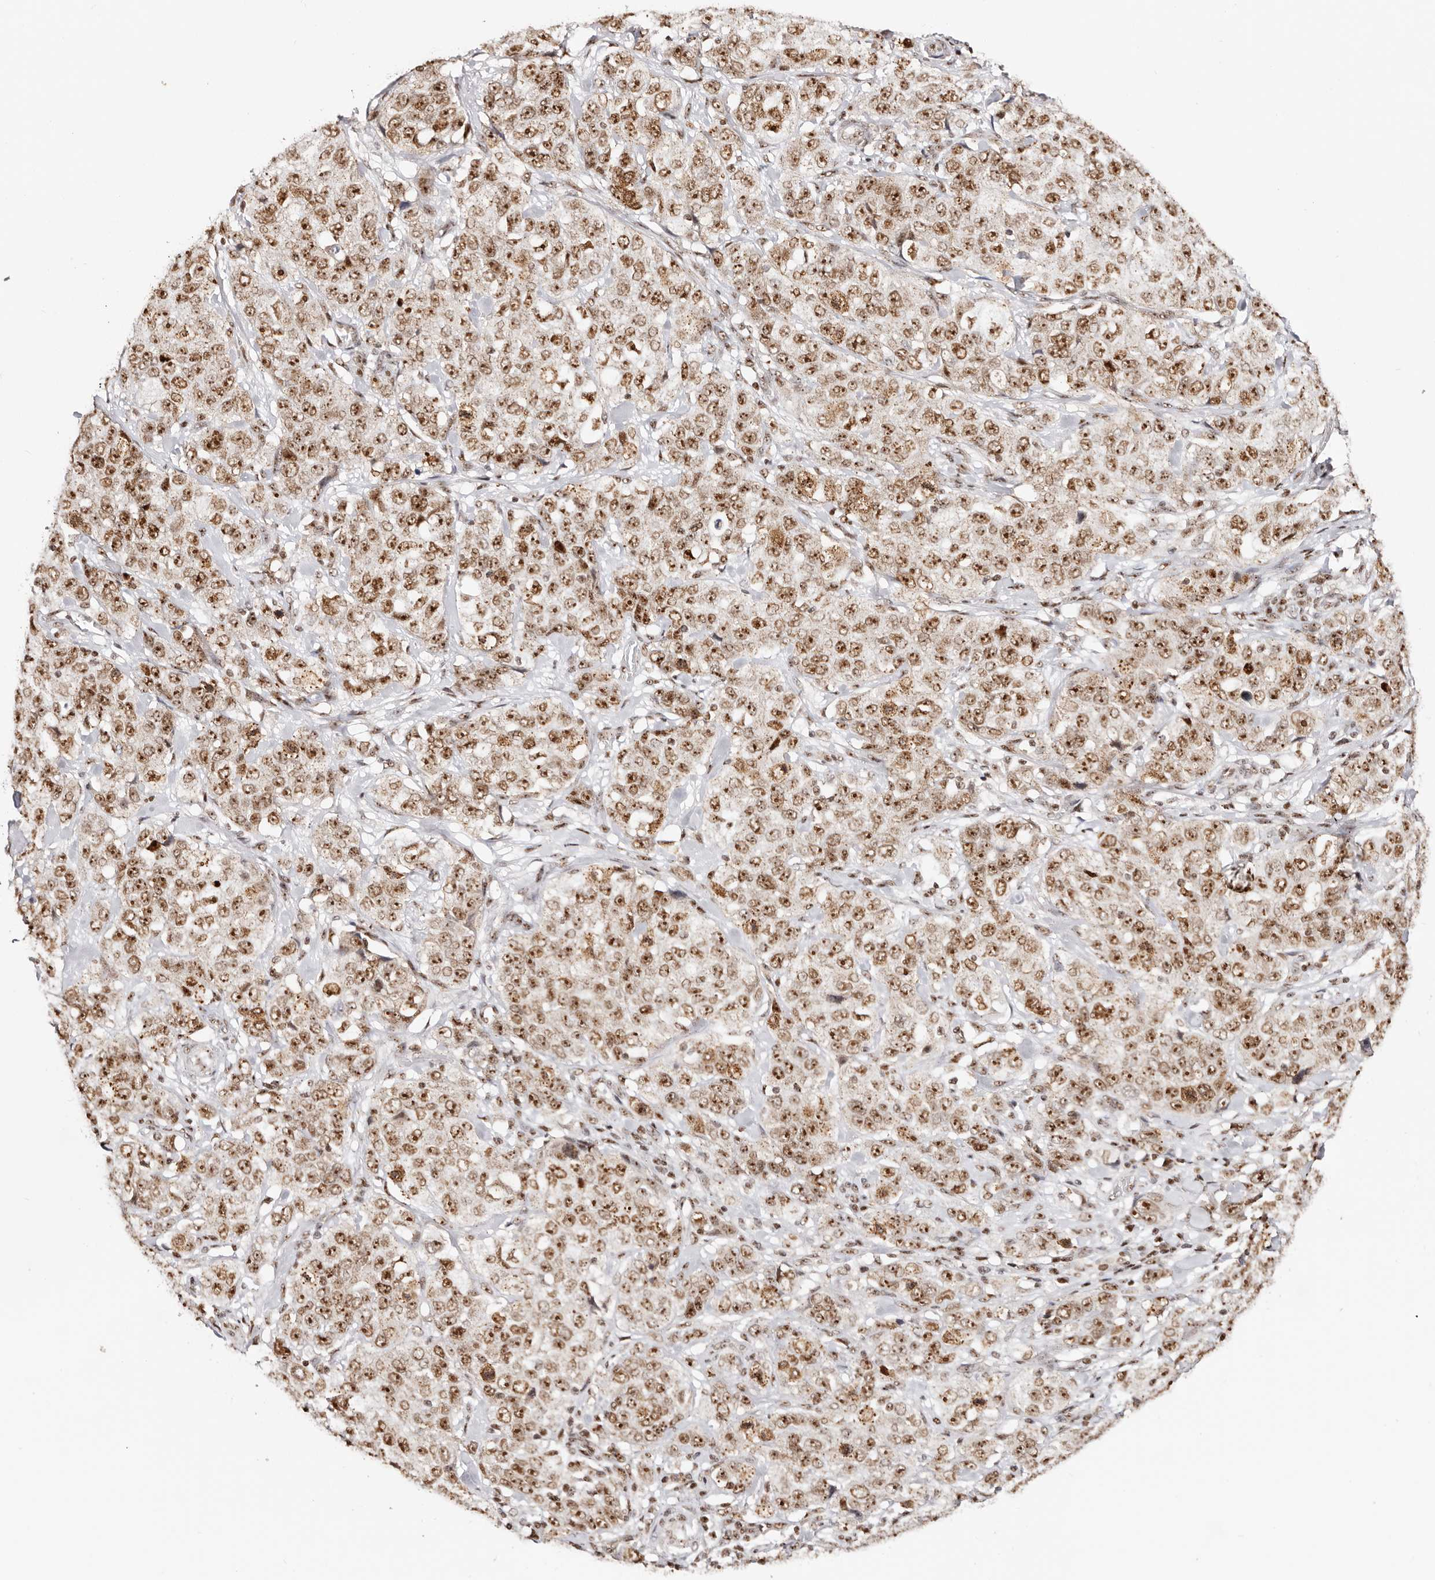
{"staining": {"intensity": "strong", "quantity": ">75%", "location": "nuclear"}, "tissue": "stomach cancer", "cell_type": "Tumor cells", "image_type": "cancer", "snomed": [{"axis": "morphology", "description": "Adenocarcinoma, NOS"}, {"axis": "topography", "description": "Stomach"}], "caption": "This image shows stomach cancer stained with immunohistochemistry to label a protein in brown. The nuclear of tumor cells show strong positivity for the protein. Nuclei are counter-stained blue.", "gene": "IQGAP3", "patient": {"sex": "male", "age": 48}}